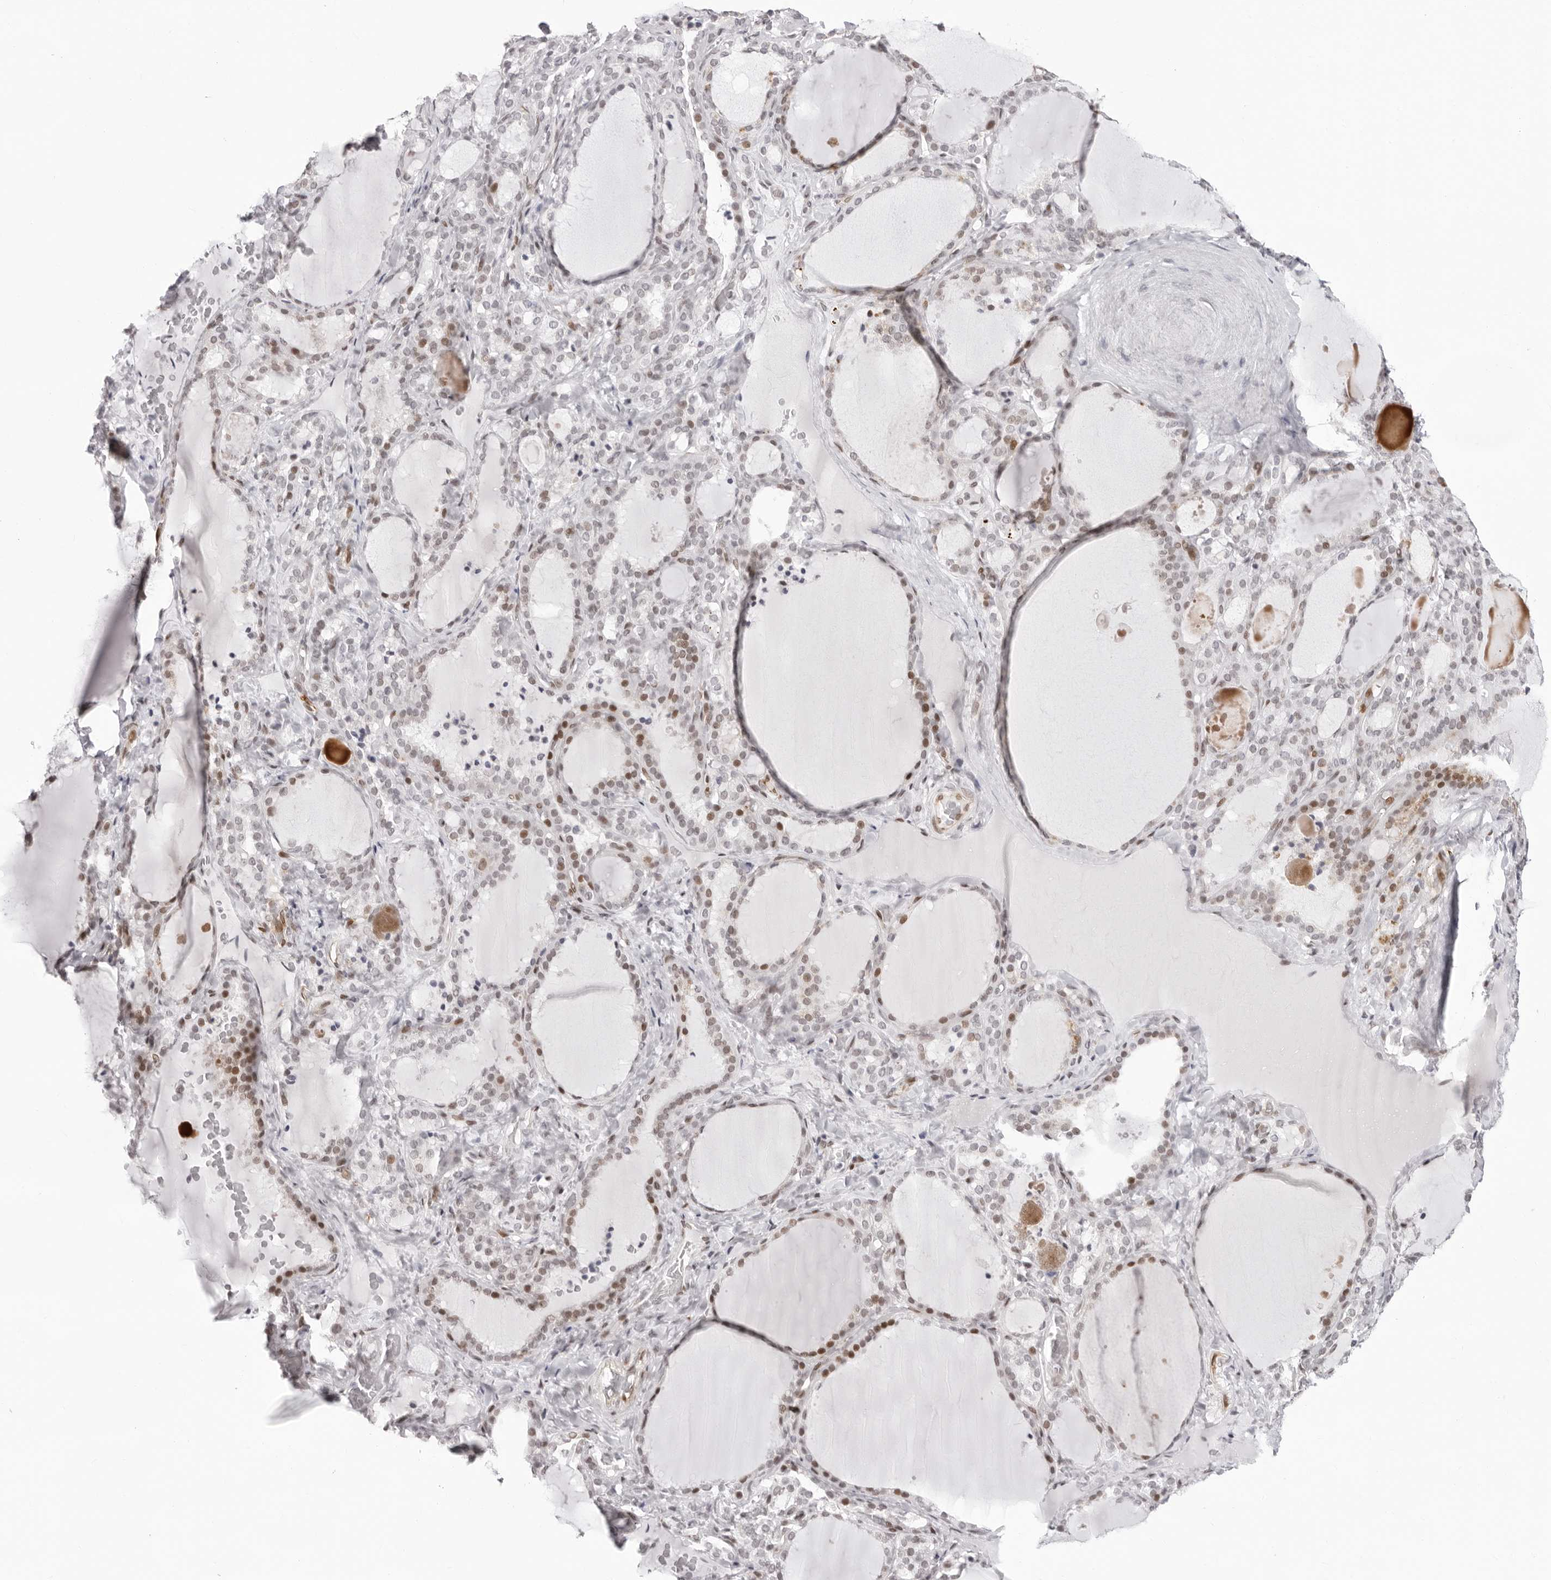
{"staining": {"intensity": "moderate", "quantity": "25%-75%", "location": "nuclear"}, "tissue": "thyroid gland", "cell_type": "Glandular cells", "image_type": "normal", "snomed": [{"axis": "morphology", "description": "Normal tissue, NOS"}, {"axis": "topography", "description": "Thyroid gland"}], "caption": "The image reveals staining of benign thyroid gland, revealing moderate nuclear protein positivity (brown color) within glandular cells.", "gene": "NTPCR", "patient": {"sex": "female", "age": 22}}